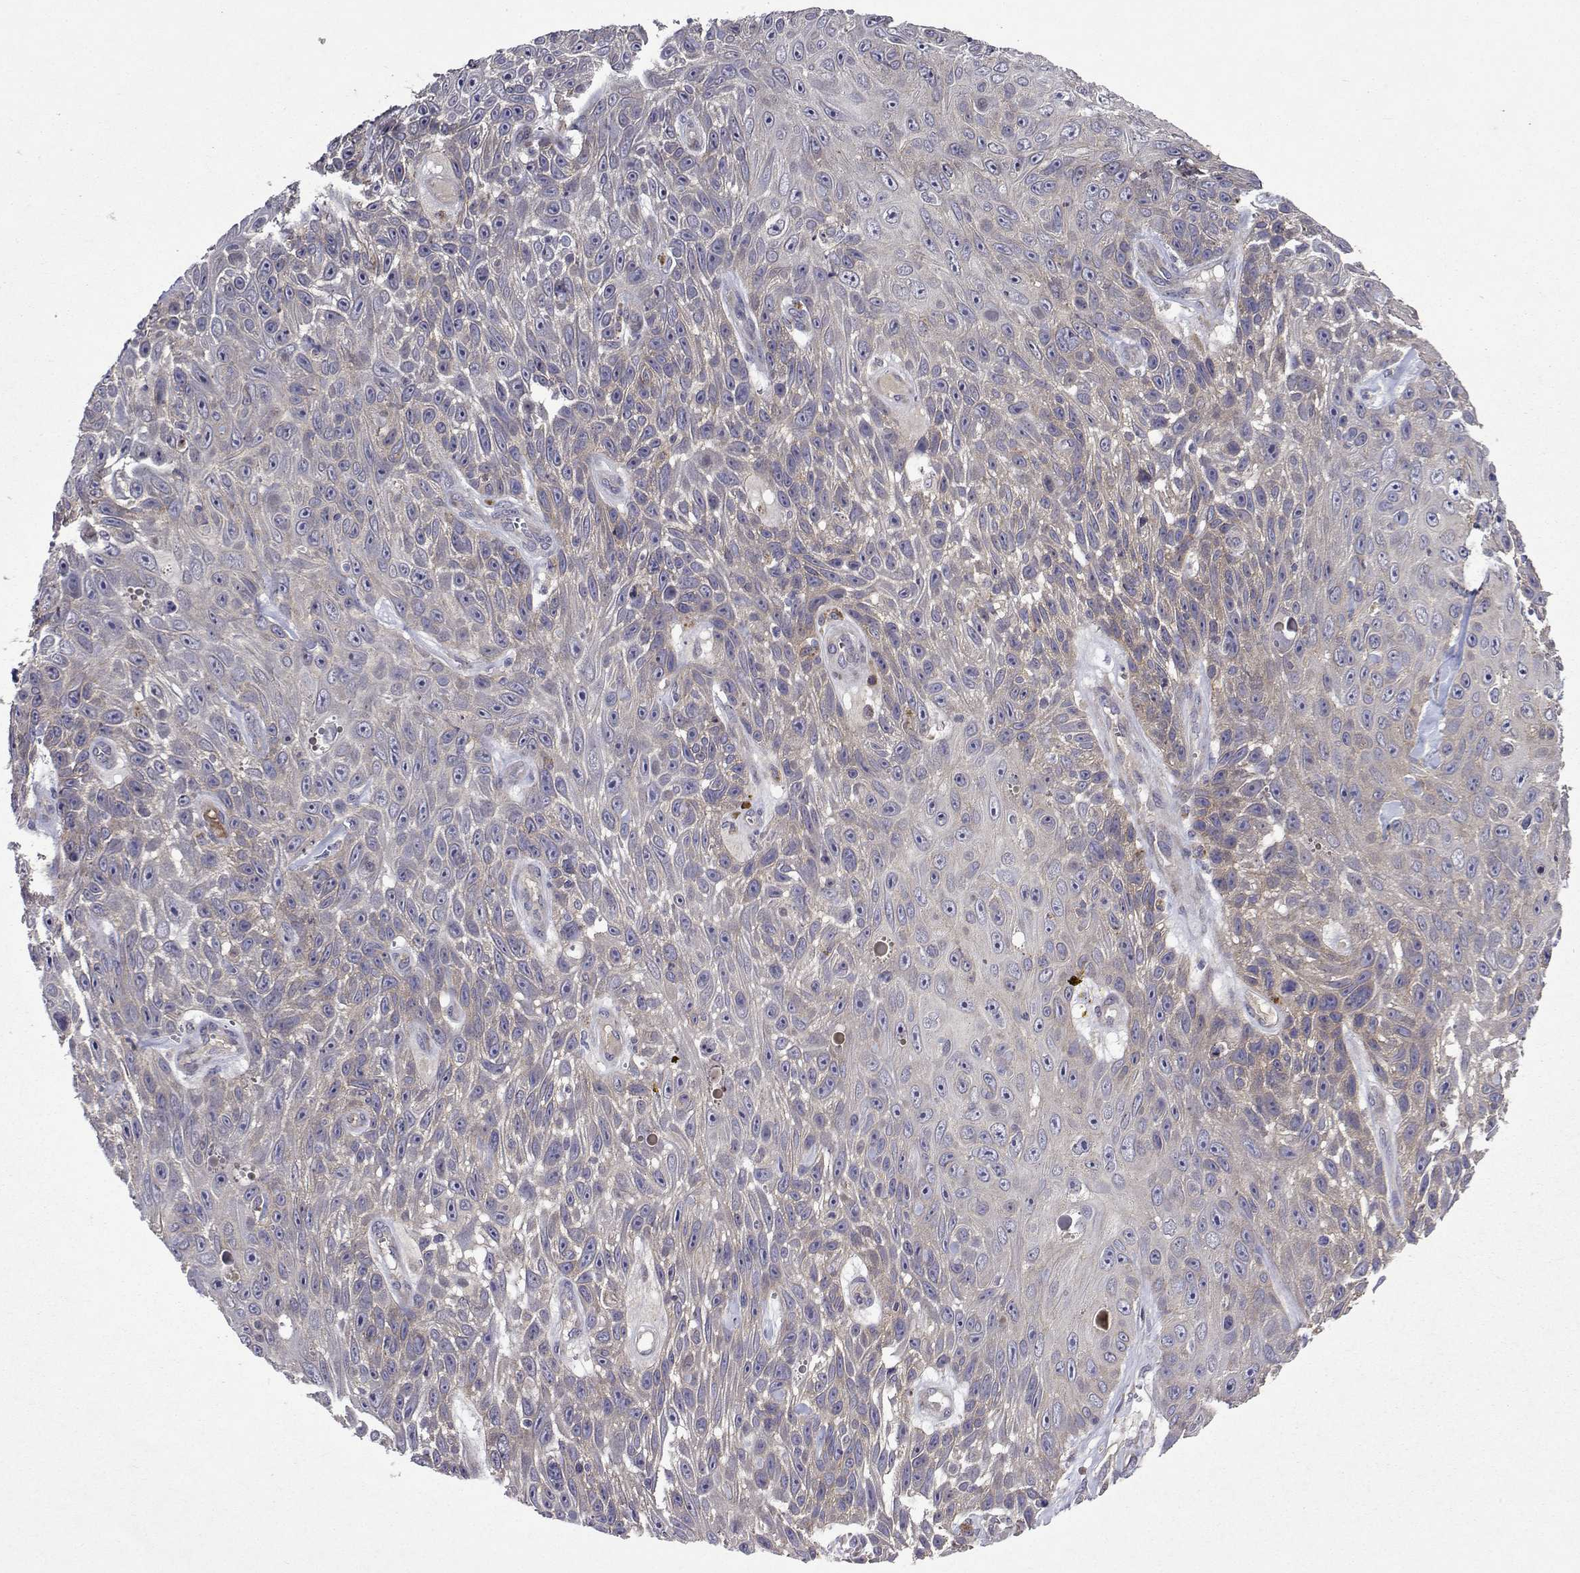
{"staining": {"intensity": "weak", "quantity": "25%-75%", "location": "cytoplasmic/membranous"}, "tissue": "skin cancer", "cell_type": "Tumor cells", "image_type": "cancer", "snomed": [{"axis": "morphology", "description": "Squamous cell carcinoma, NOS"}, {"axis": "topography", "description": "Skin"}], "caption": "Immunohistochemistry (IHC) (DAB) staining of skin cancer exhibits weak cytoplasmic/membranous protein staining in approximately 25%-75% of tumor cells.", "gene": "TARBP2", "patient": {"sex": "male", "age": 82}}